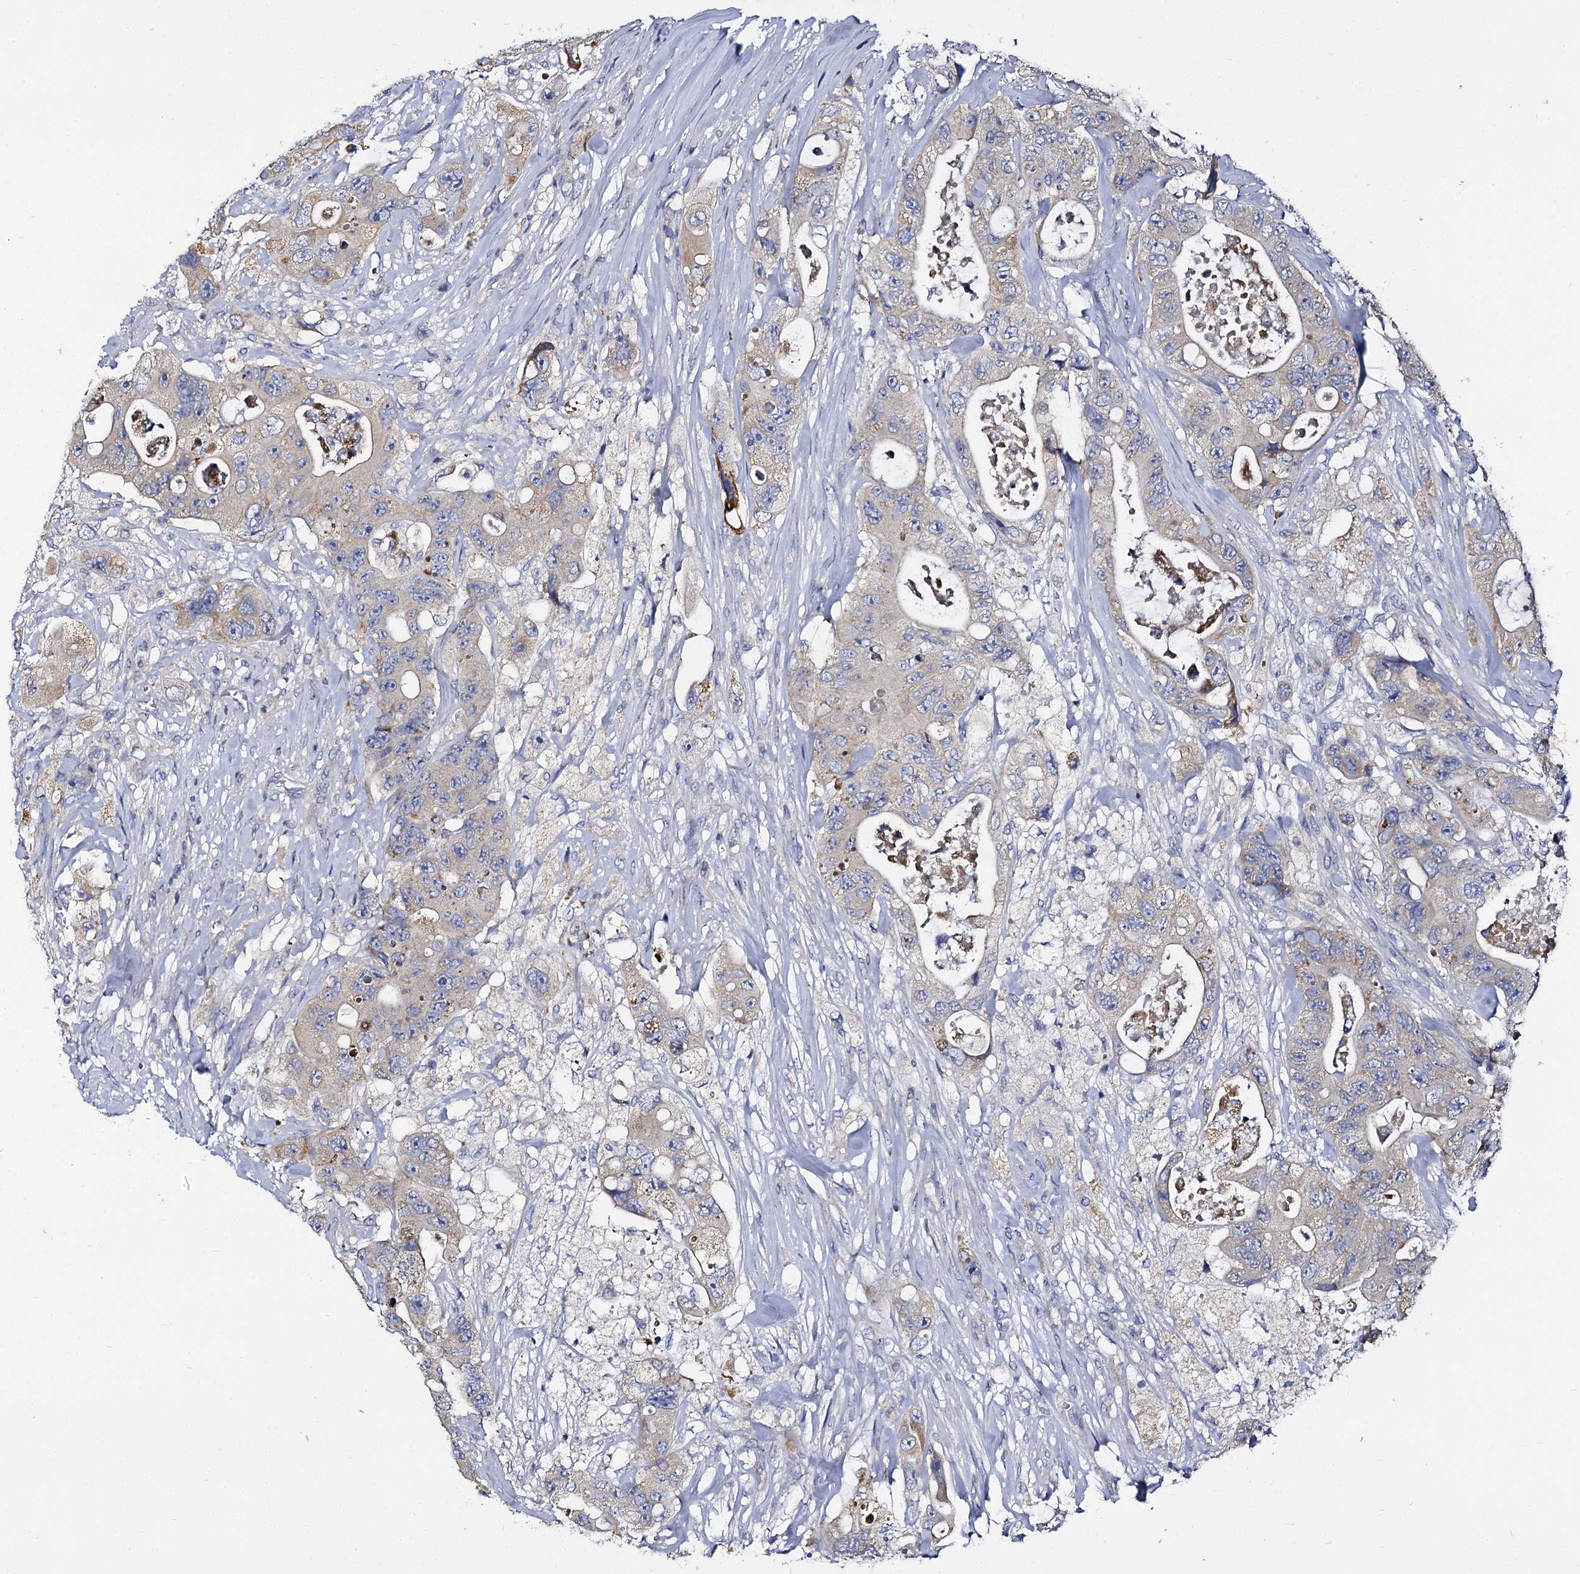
{"staining": {"intensity": "moderate", "quantity": "<25%", "location": "cytoplasmic/membranous"}, "tissue": "colorectal cancer", "cell_type": "Tumor cells", "image_type": "cancer", "snomed": [{"axis": "morphology", "description": "Adenocarcinoma, NOS"}, {"axis": "topography", "description": "Colon"}], "caption": "Human colorectal cancer stained with a brown dye demonstrates moderate cytoplasmic/membranous positive staining in about <25% of tumor cells.", "gene": "PANX2", "patient": {"sex": "female", "age": 46}}